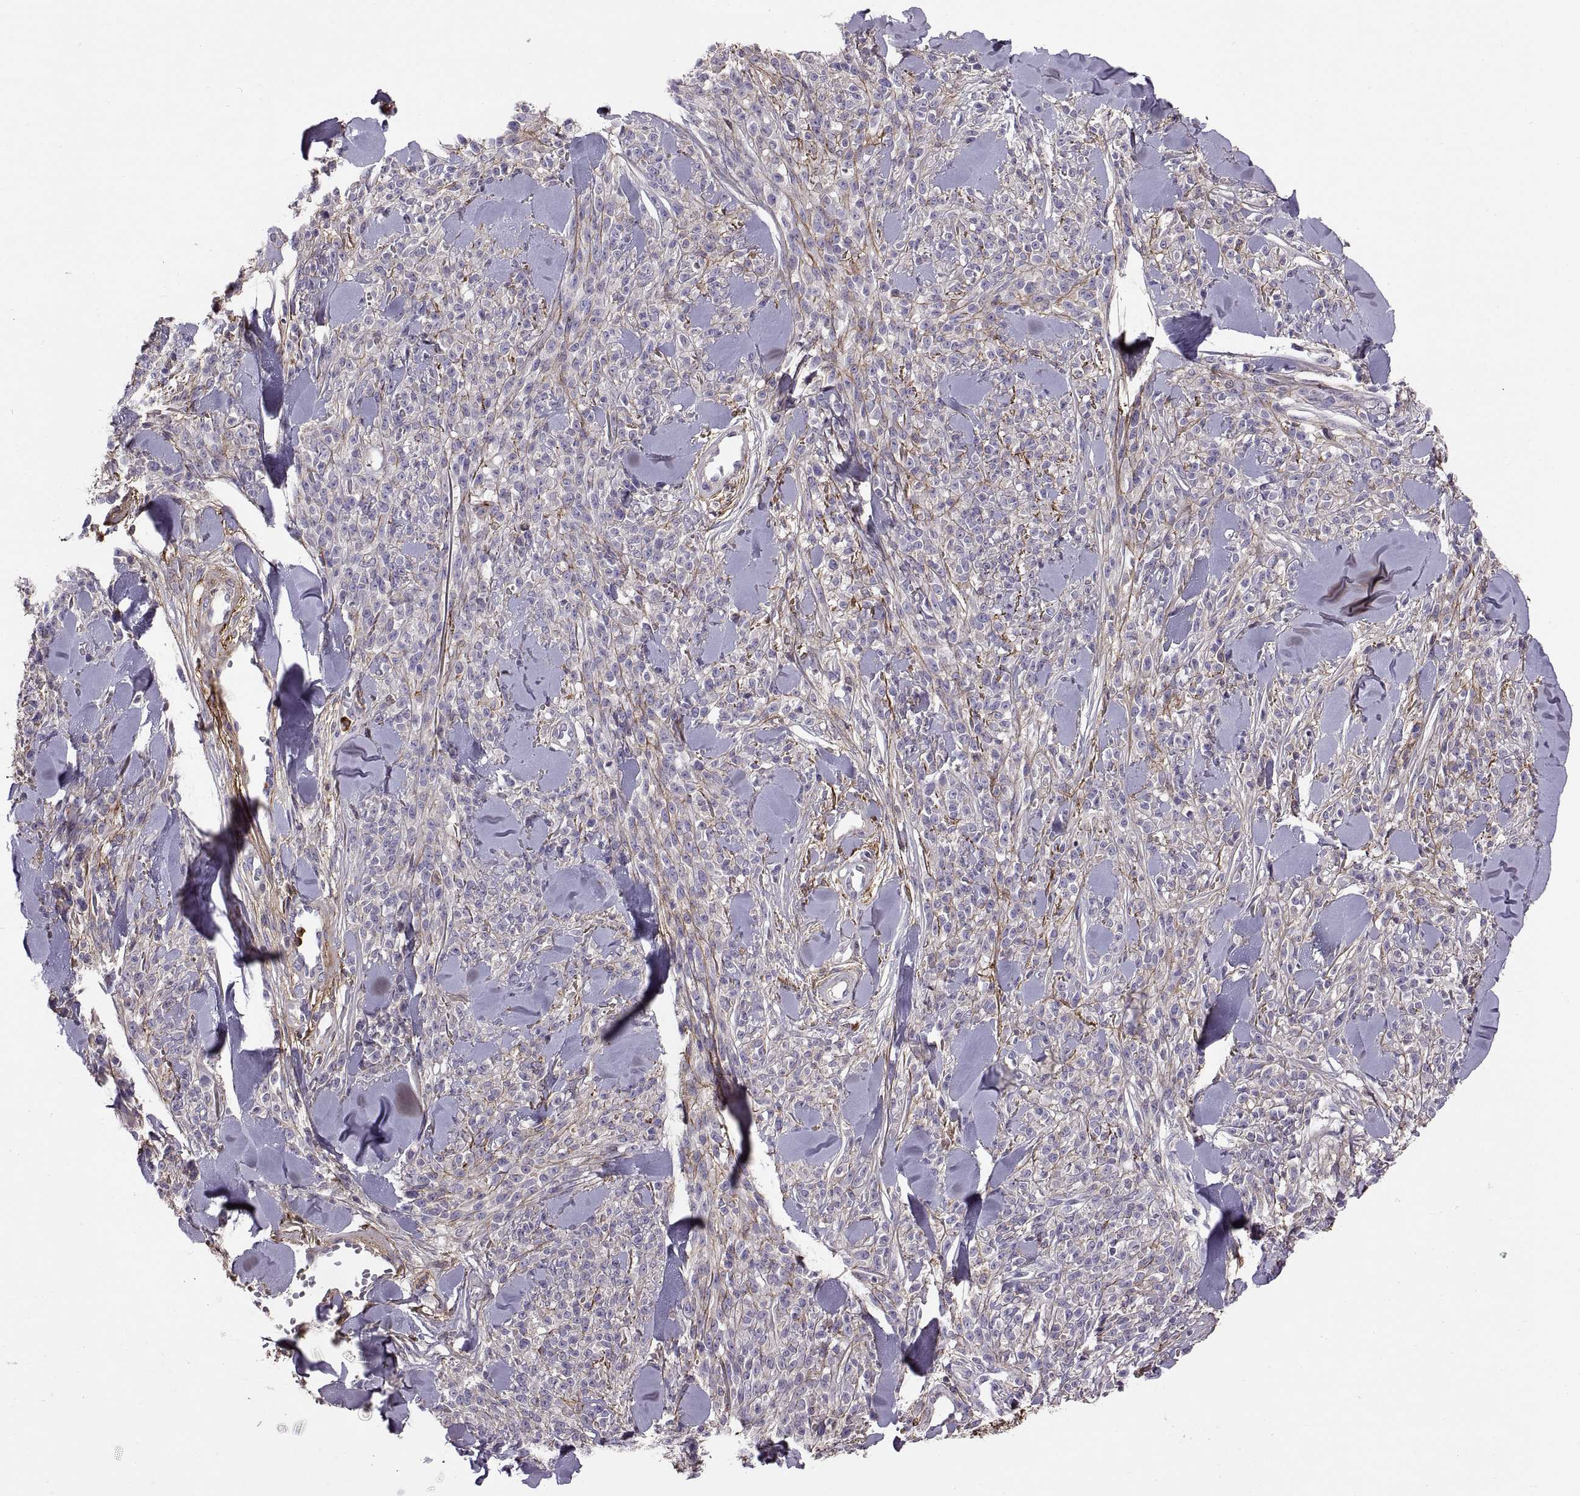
{"staining": {"intensity": "negative", "quantity": "none", "location": "none"}, "tissue": "melanoma", "cell_type": "Tumor cells", "image_type": "cancer", "snomed": [{"axis": "morphology", "description": "Malignant melanoma, NOS"}, {"axis": "topography", "description": "Skin"}, {"axis": "topography", "description": "Skin of trunk"}], "caption": "There is no significant staining in tumor cells of melanoma.", "gene": "EMILIN2", "patient": {"sex": "male", "age": 74}}